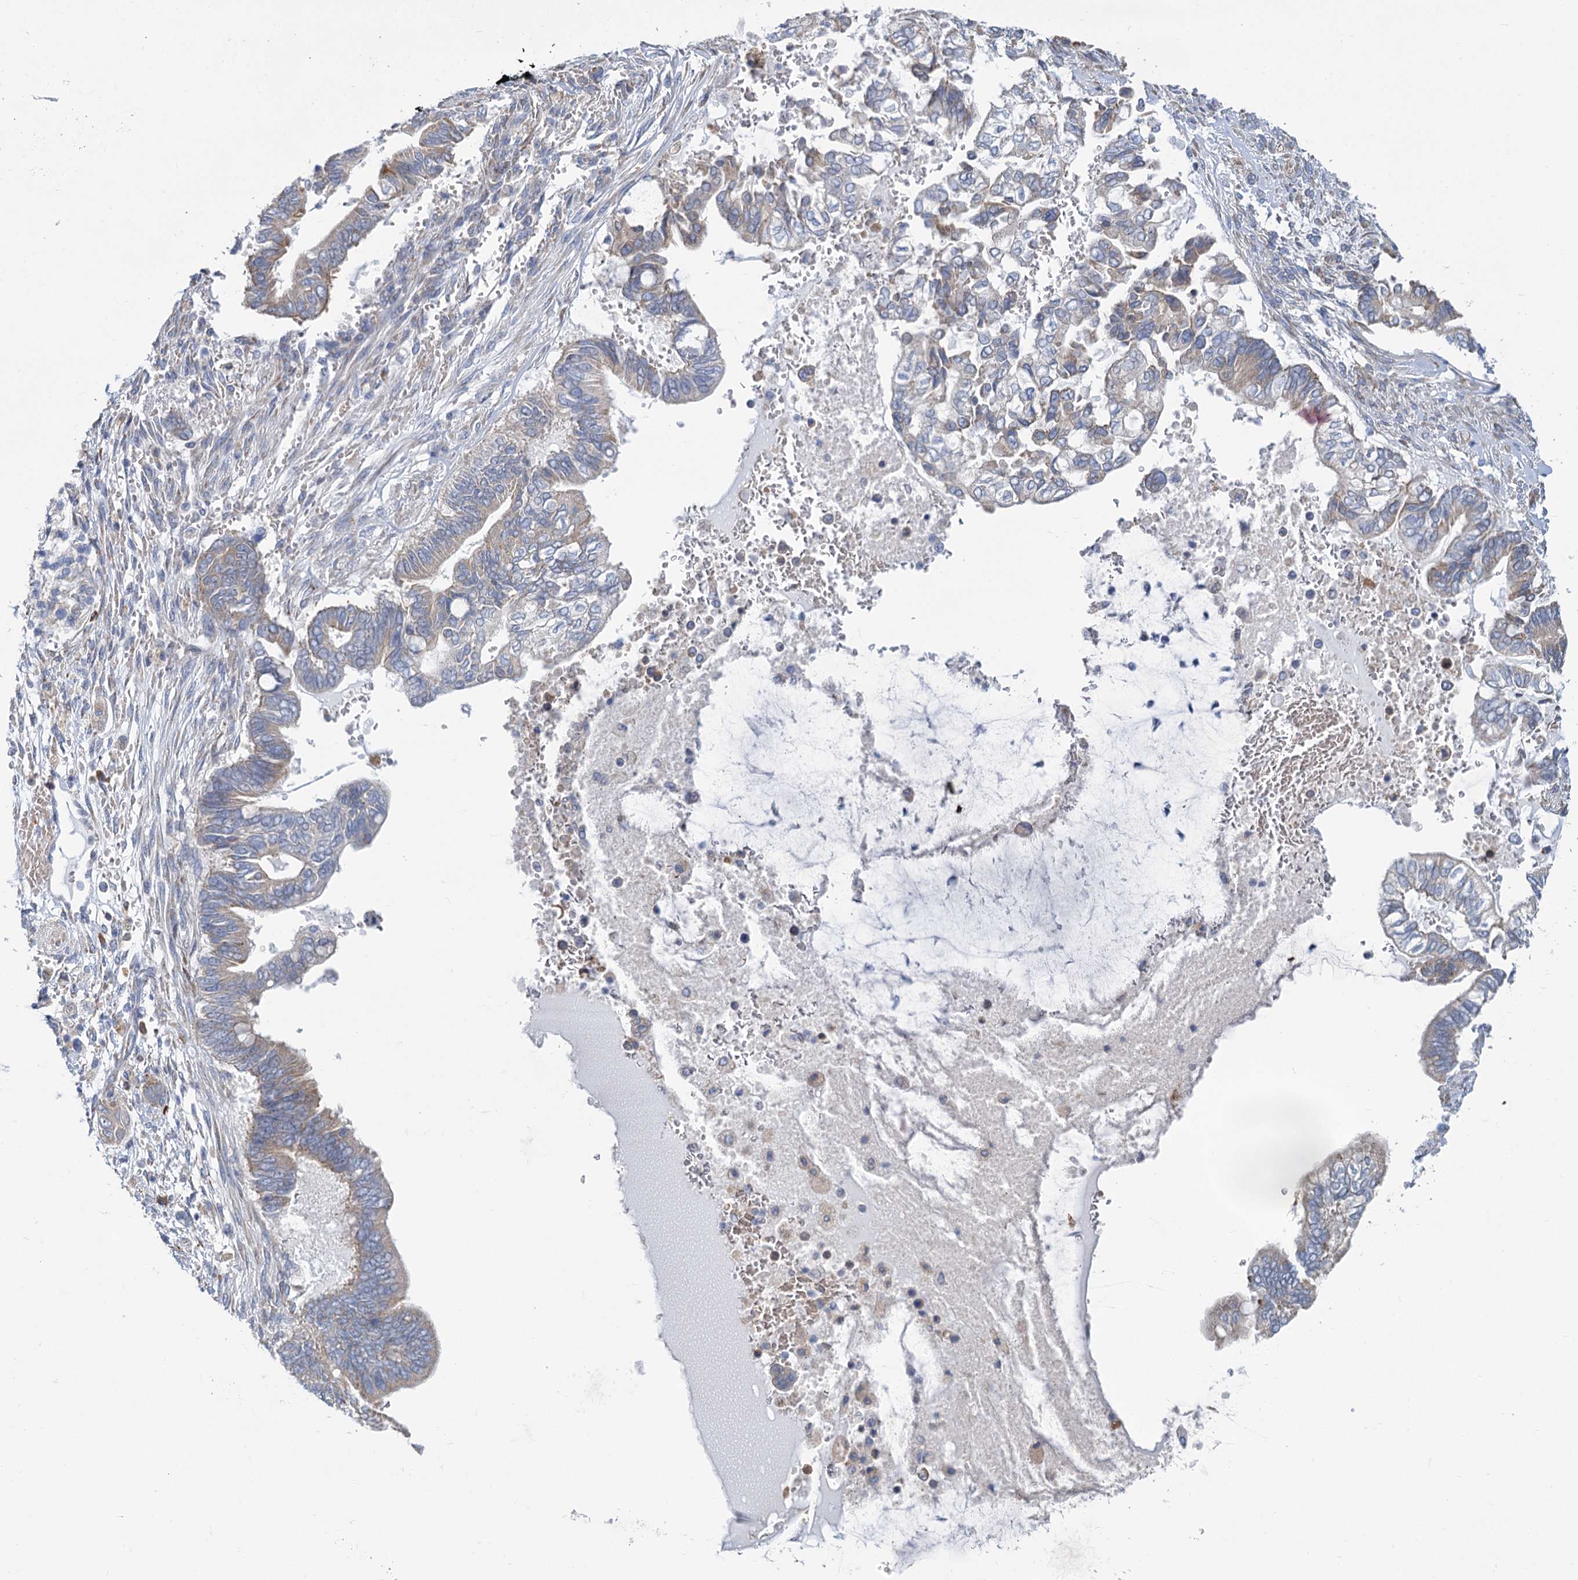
{"staining": {"intensity": "weak", "quantity": "<25%", "location": "cytoplasmic/membranous"}, "tissue": "pancreatic cancer", "cell_type": "Tumor cells", "image_type": "cancer", "snomed": [{"axis": "morphology", "description": "Adenocarcinoma, NOS"}, {"axis": "topography", "description": "Pancreas"}], "caption": "Tumor cells are negative for brown protein staining in adenocarcinoma (pancreatic).", "gene": "PRSS35", "patient": {"sex": "male", "age": 68}}